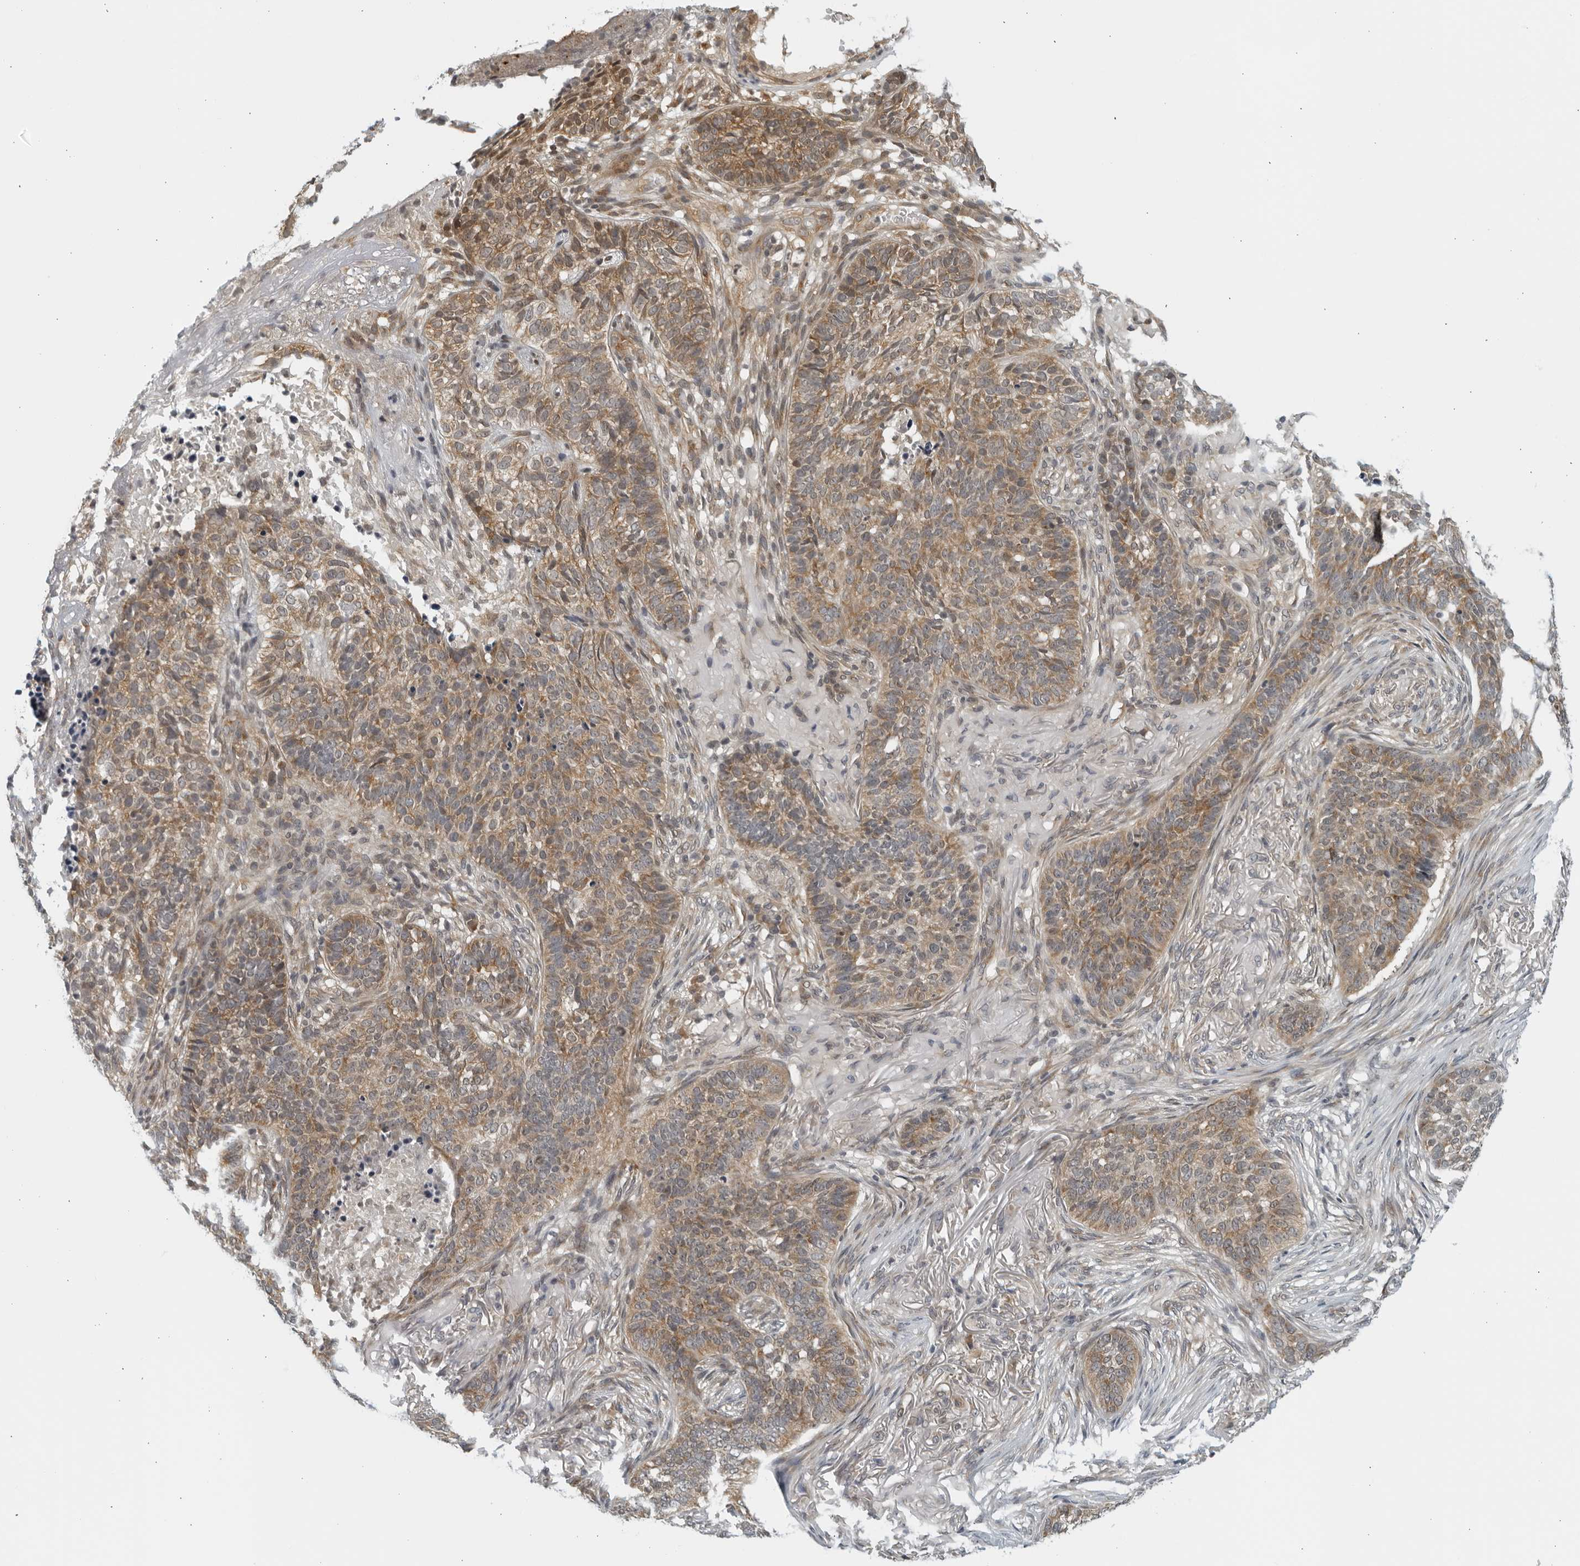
{"staining": {"intensity": "moderate", "quantity": ">75%", "location": "cytoplasmic/membranous"}, "tissue": "skin cancer", "cell_type": "Tumor cells", "image_type": "cancer", "snomed": [{"axis": "morphology", "description": "Basal cell carcinoma"}, {"axis": "topography", "description": "Skin"}], "caption": "IHC (DAB) staining of skin cancer (basal cell carcinoma) reveals moderate cytoplasmic/membranous protein expression in about >75% of tumor cells.", "gene": "RC3H1", "patient": {"sex": "male", "age": 85}}